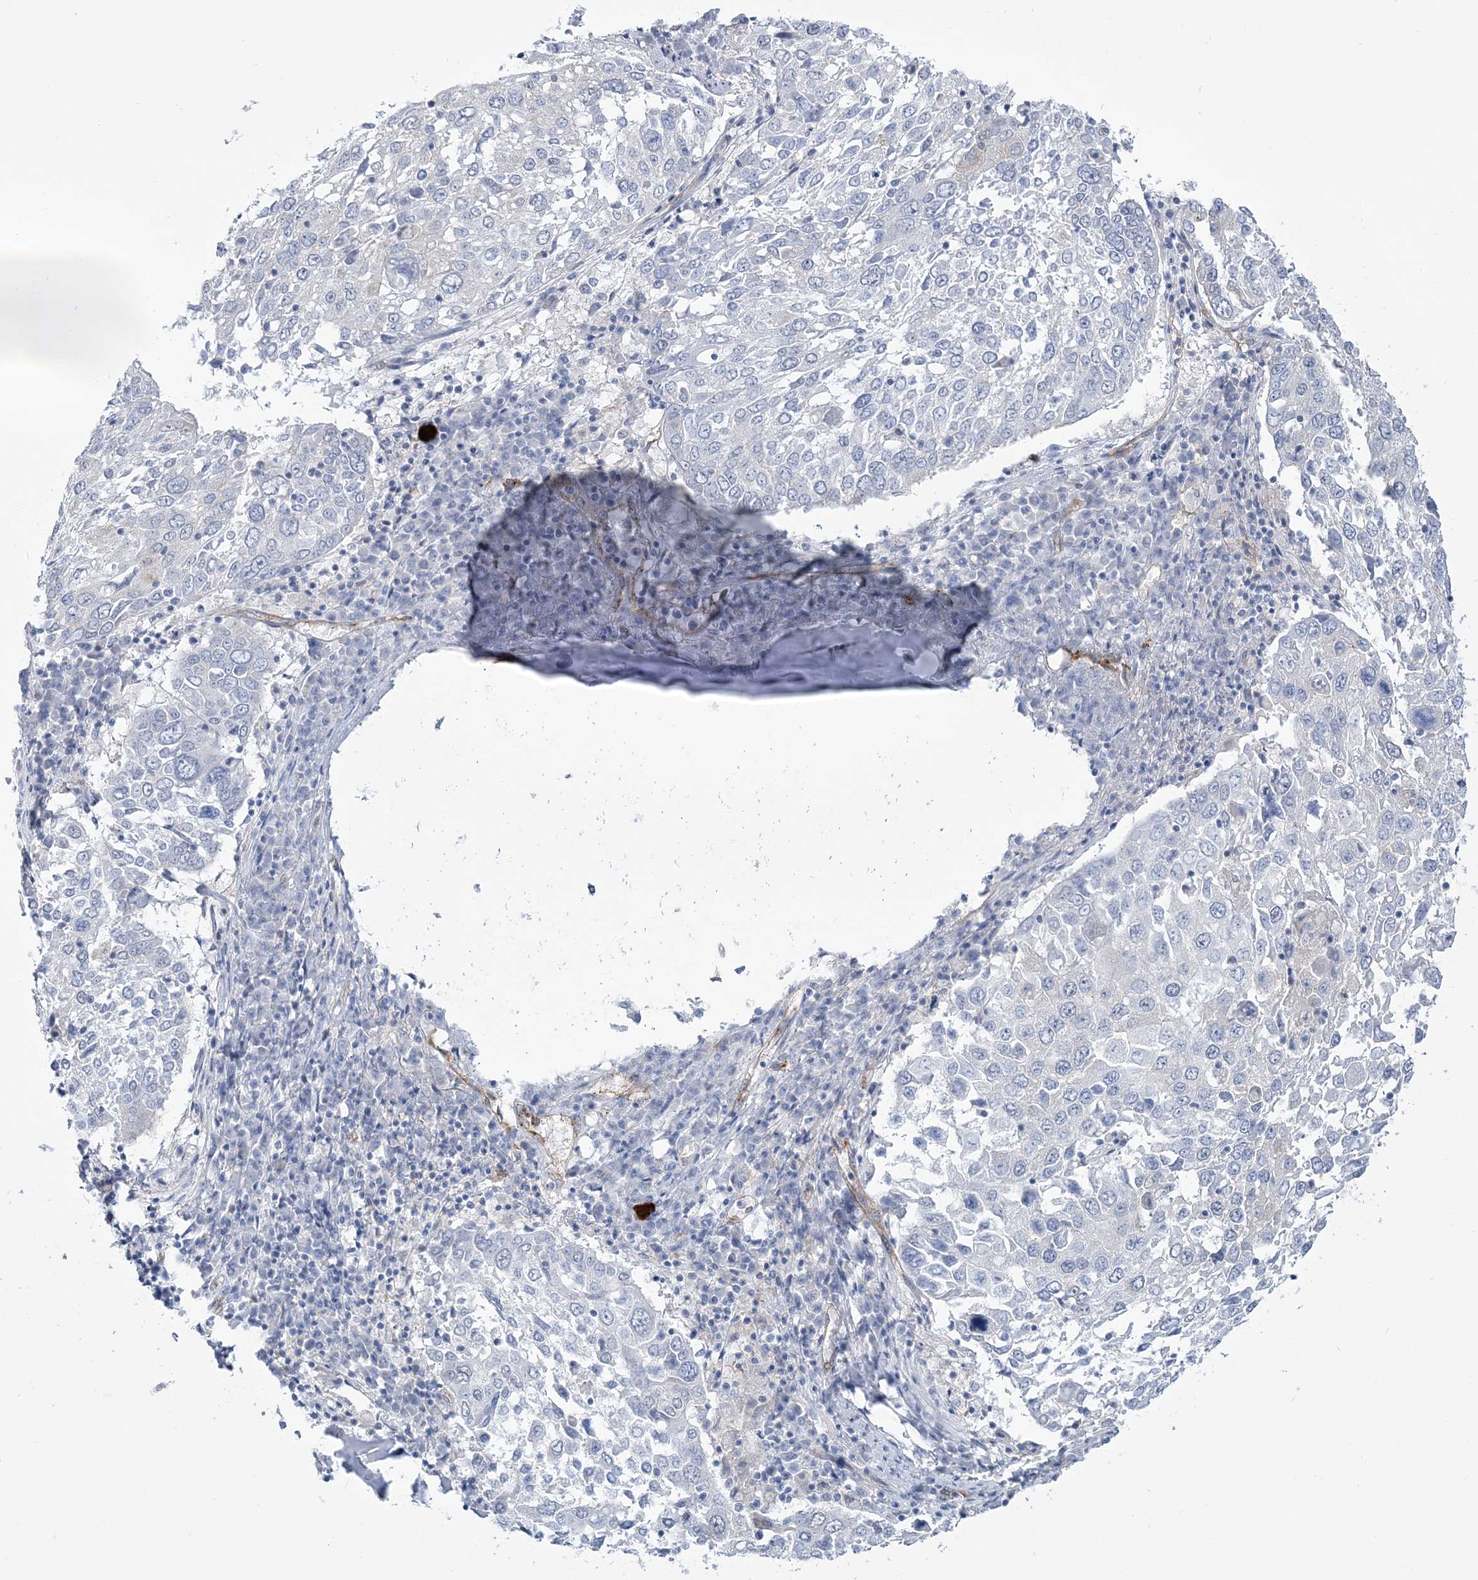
{"staining": {"intensity": "negative", "quantity": "none", "location": "none"}, "tissue": "lung cancer", "cell_type": "Tumor cells", "image_type": "cancer", "snomed": [{"axis": "morphology", "description": "Squamous cell carcinoma, NOS"}, {"axis": "topography", "description": "Lung"}], "caption": "An image of lung cancer (squamous cell carcinoma) stained for a protein reveals no brown staining in tumor cells.", "gene": "RAB11FIP5", "patient": {"sex": "male", "age": 65}}